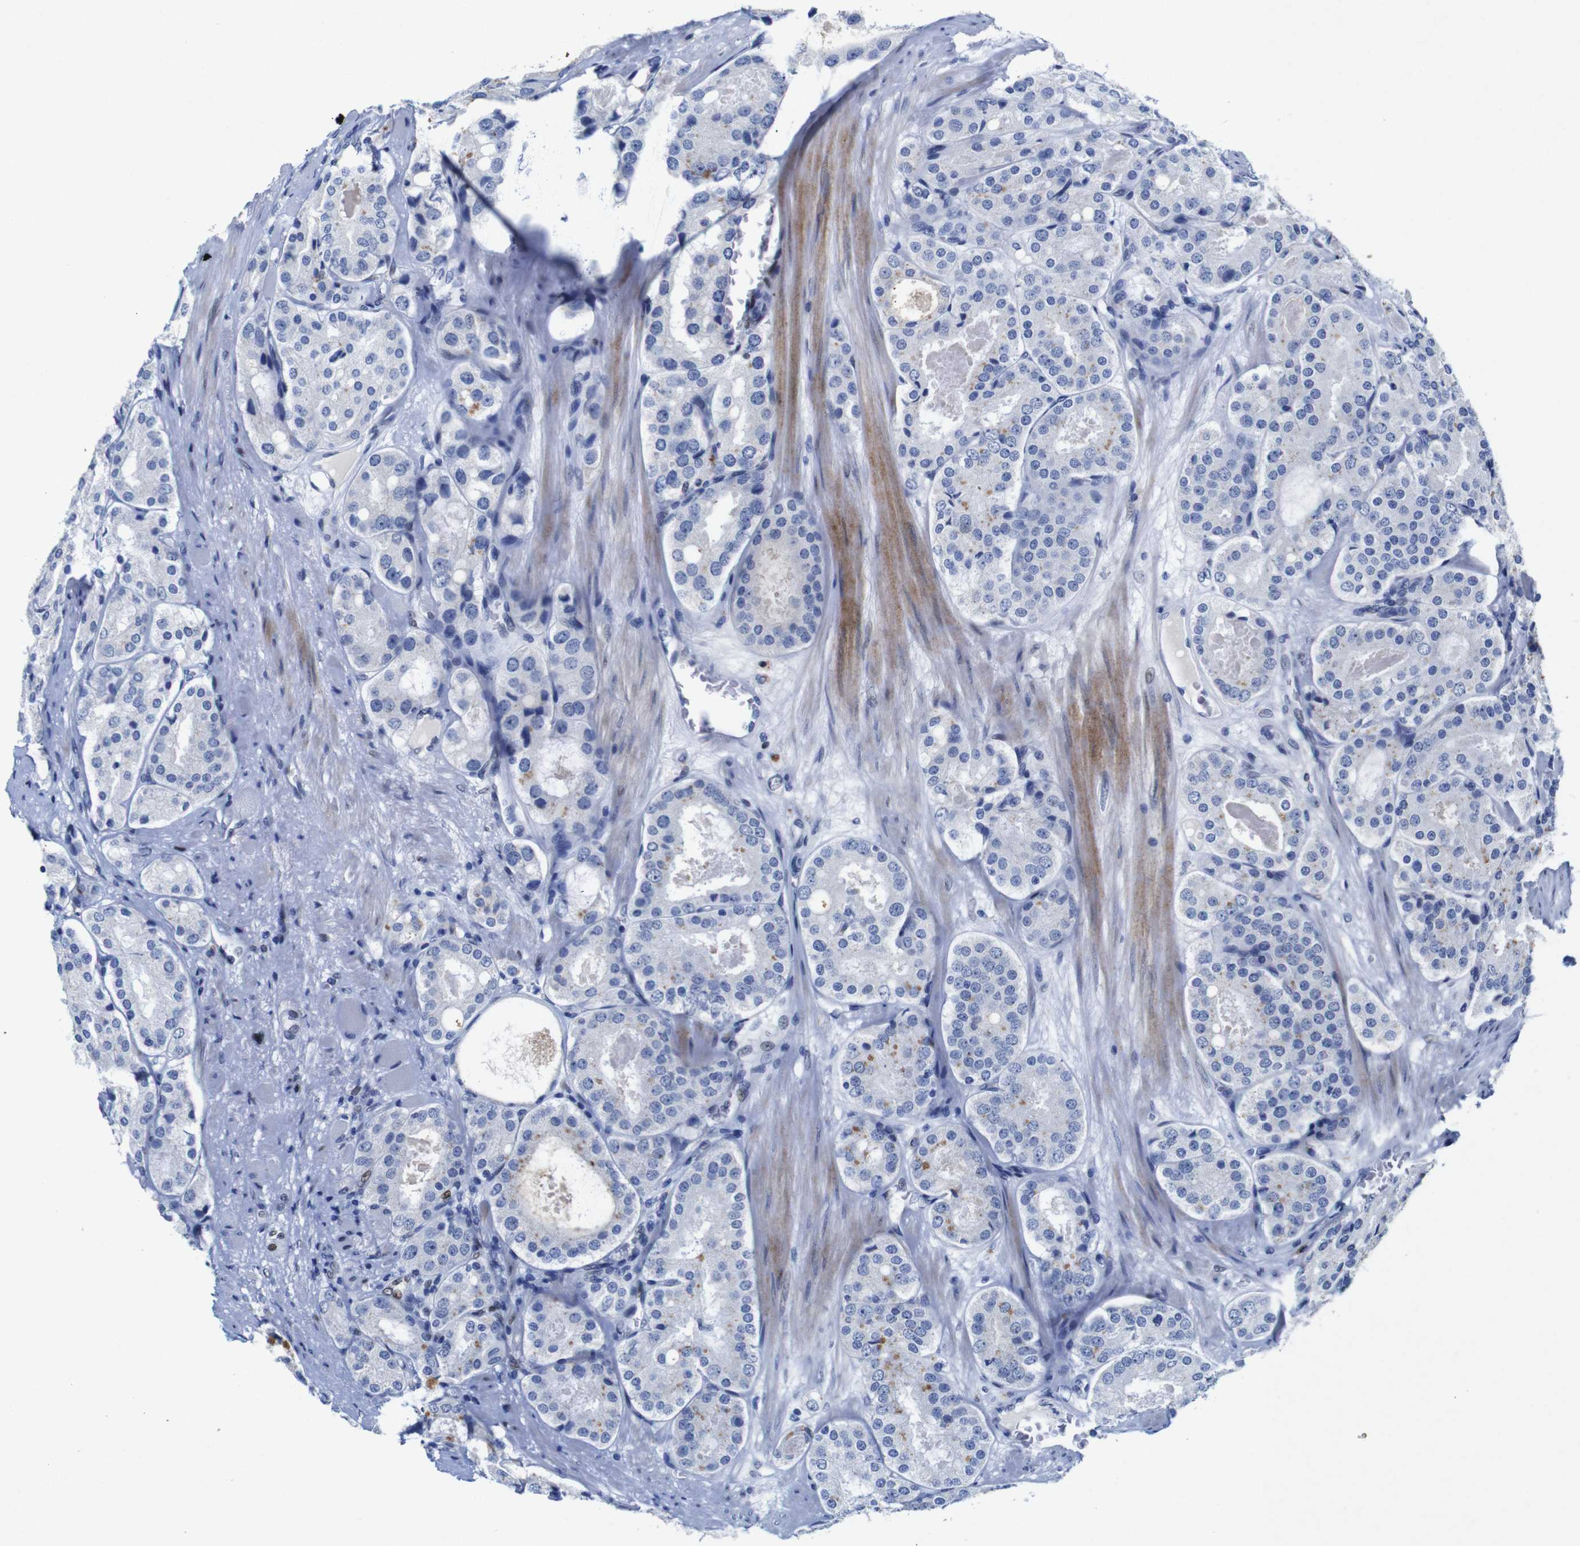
{"staining": {"intensity": "negative", "quantity": "none", "location": "none"}, "tissue": "prostate cancer", "cell_type": "Tumor cells", "image_type": "cancer", "snomed": [{"axis": "morphology", "description": "Adenocarcinoma, High grade"}, {"axis": "topography", "description": "Prostate"}], "caption": "Tumor cells show no significant staining in prostate adenocarcinoma (high-grade).", "gene": "FOSL2", "patient": {"sex": "male", "age": 65}}